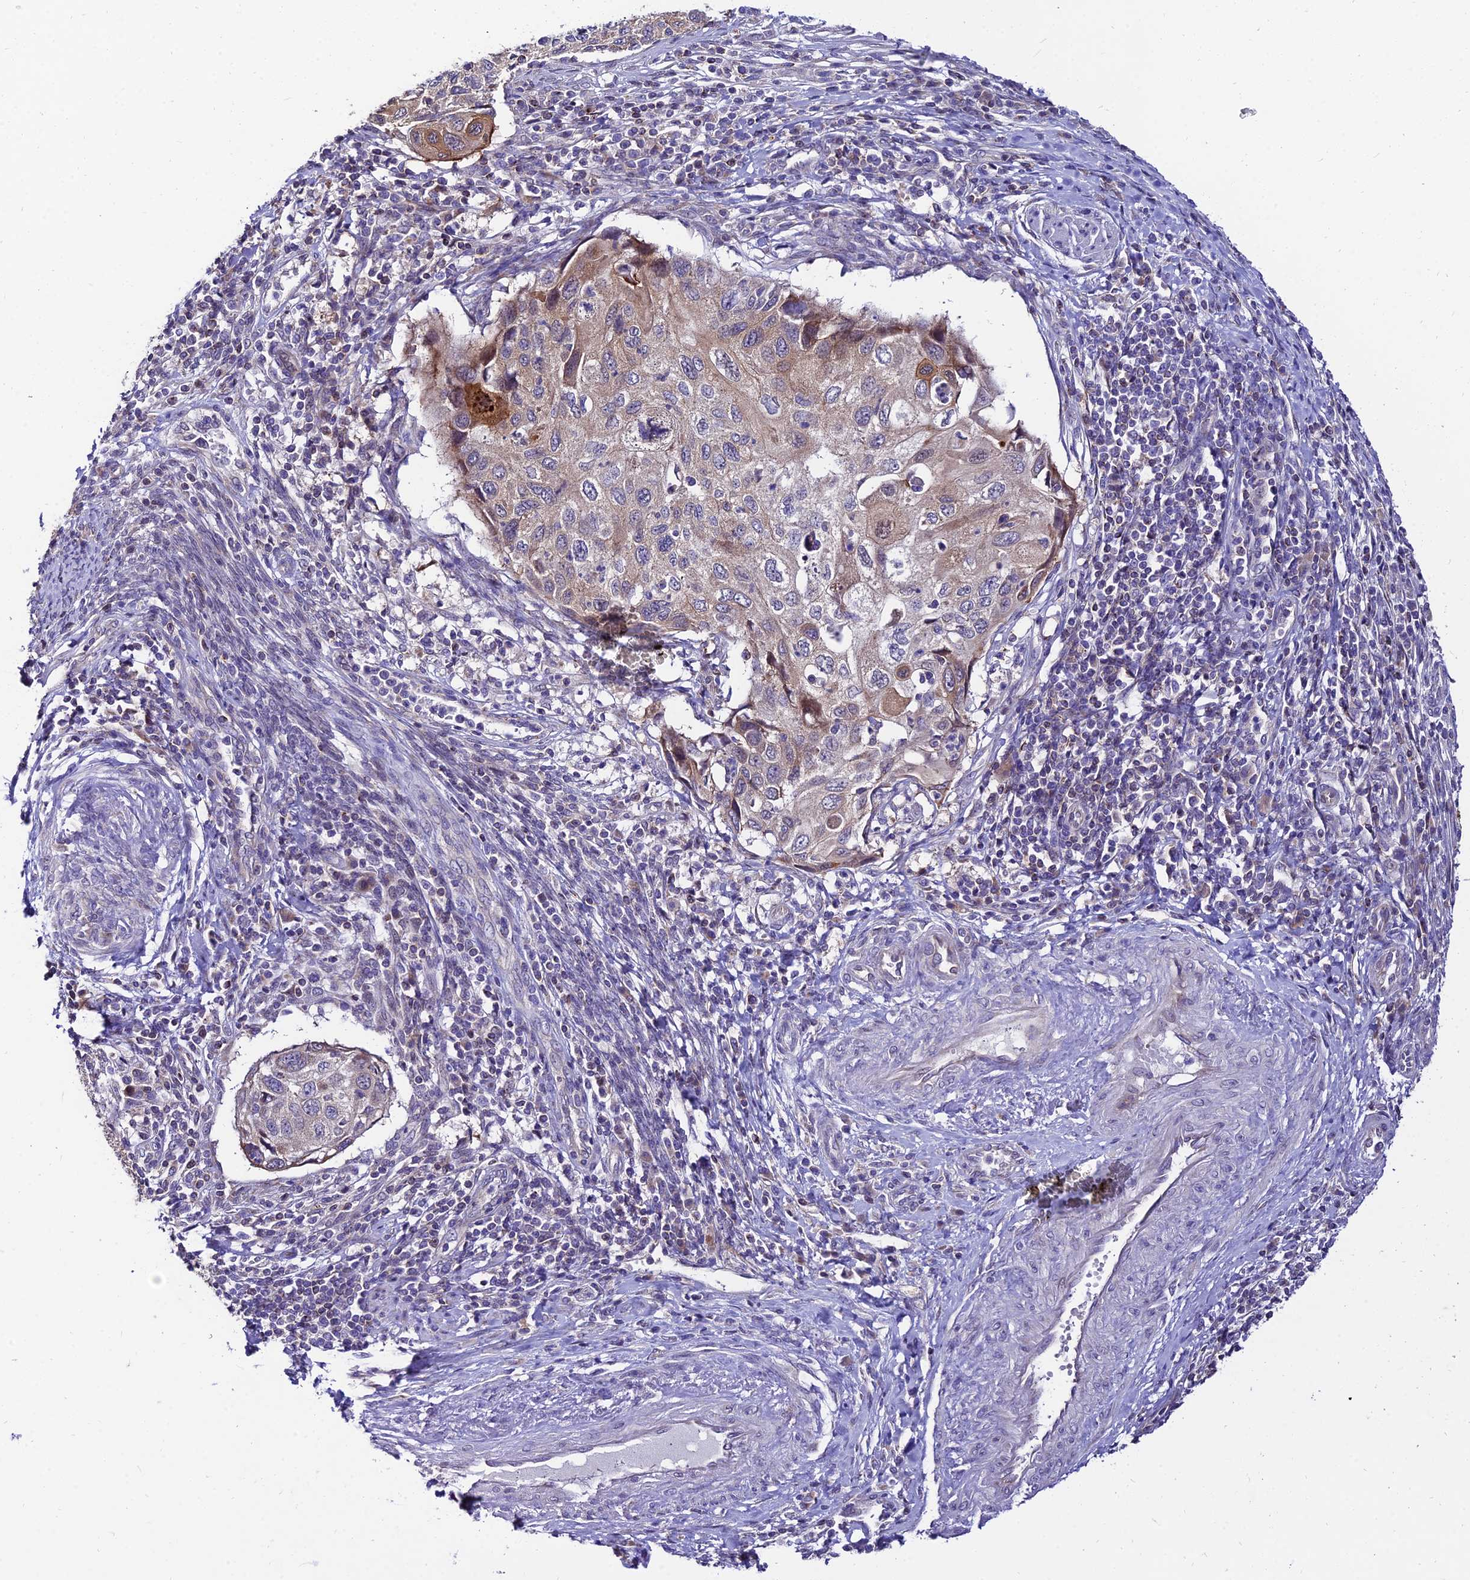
{"staining": {"intensity": "moderate", "quantity": "<25%", "location": "cytoplasmic/membranous"}, "tissue": "cervical cancer", "cell_type": "Tumor cells", "image_type": "cancer", "snomed": [{"axis": "morphology", "description": "Squamous cell carcinoma, NOS"}, {"axis": "topography", "description": "Cervix"}], "caption": "Immunohistochemical staining of human cervical cancer displays moderate cytoplasmic/membranous protein staining in approximately <25% of tumor cells. (IHC, brightfield microscopy, high magnification).", "gene": "C6orf132", "patient": {"sex": "female", "age": 70}}